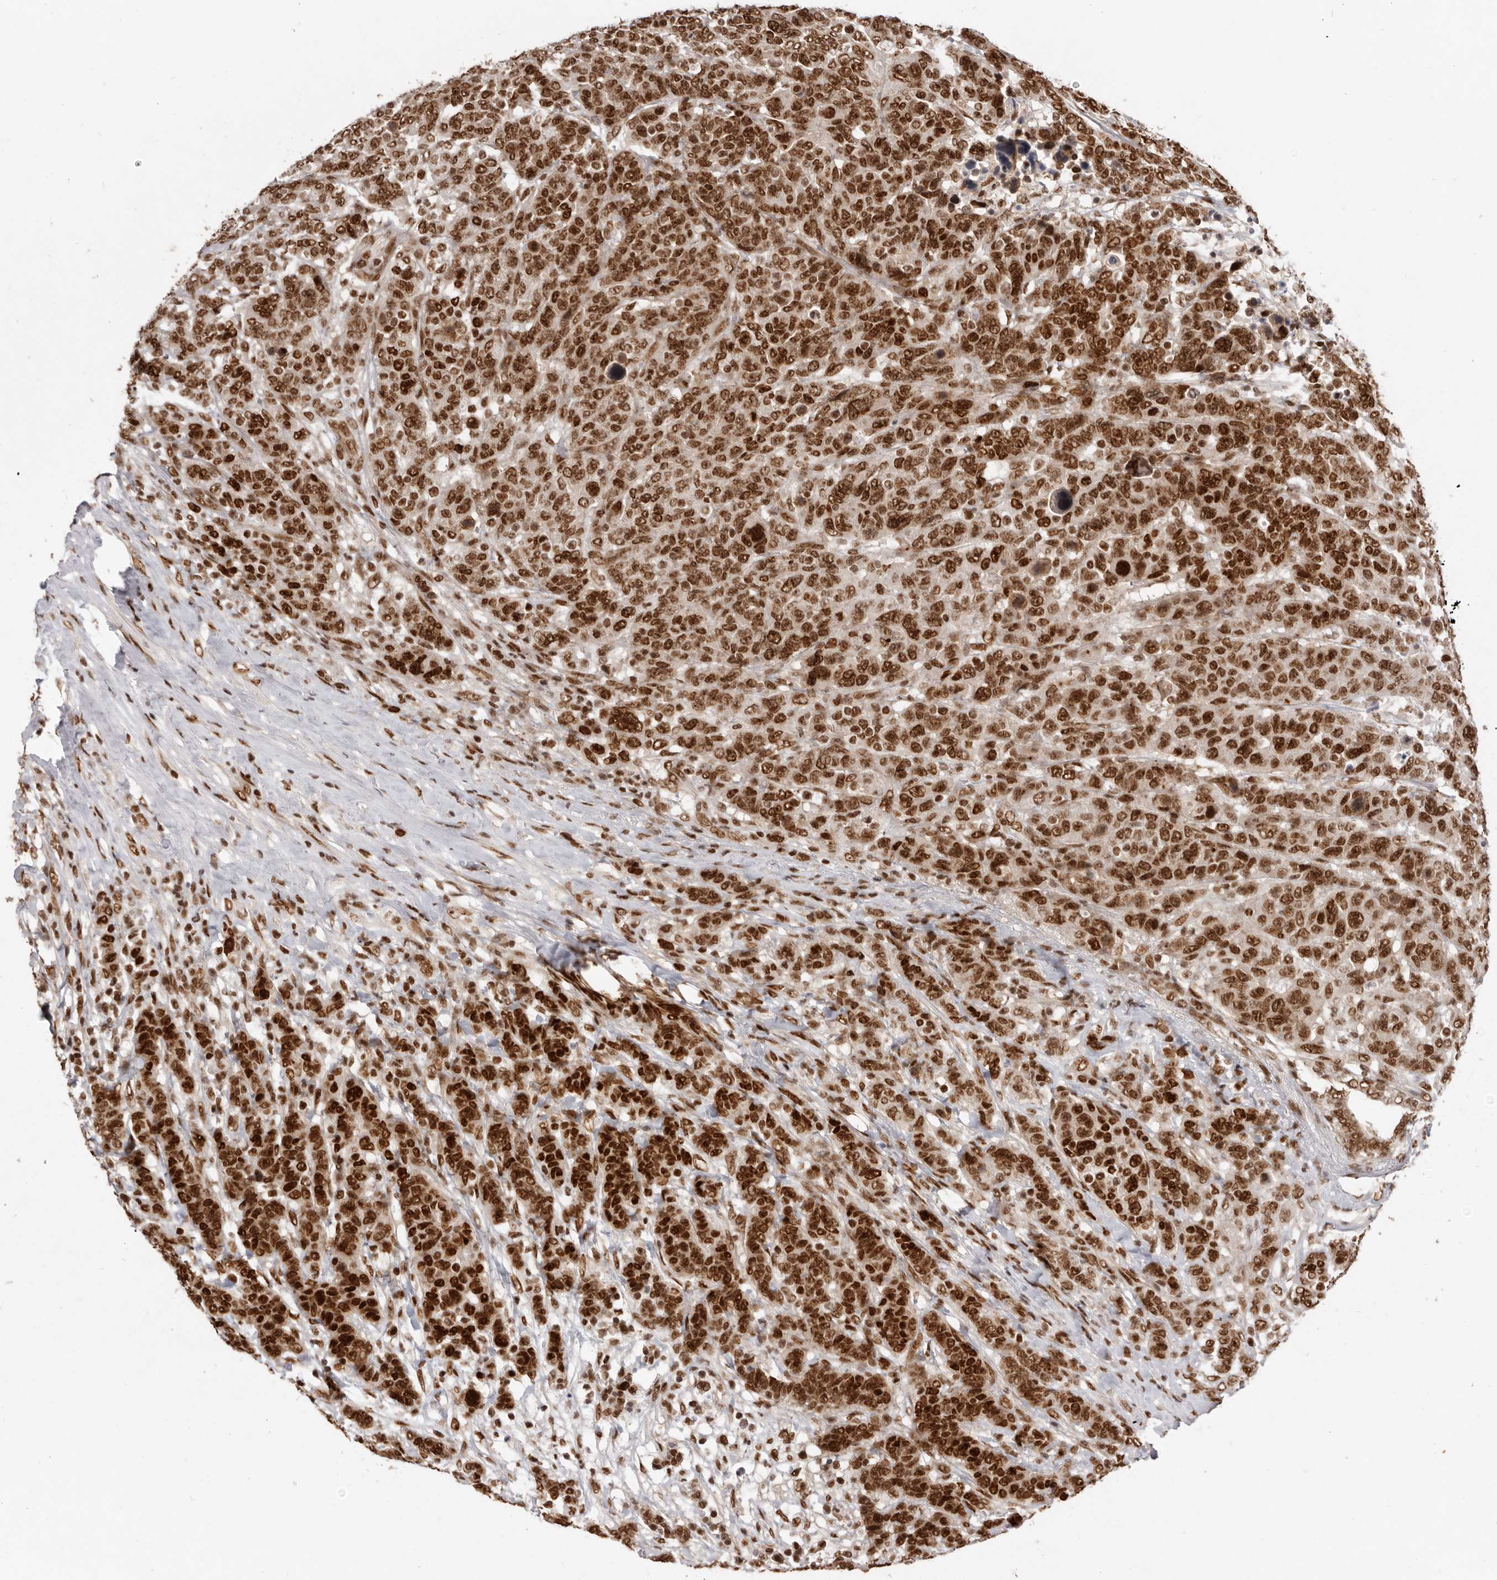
{"staining": {"intensity": "strong", "quantity": ">75%", "location": "nuclear"}, "tissue": "breast cancer", "cell_type": "Tumor cells", "image_type": "cancer", "snomed": [{"axis": "morphology", "description": "Duct carcinoma"}, {"axis": "topography", "description": "Breast"}], "caption": "This histopathology image displays immunohistochemistry staining of human breast cancer, with high strong nuclear expression in about >75% of tumor cells.", "gene": "CHTOP", "patient": {"sex": "female", "age": 37}}